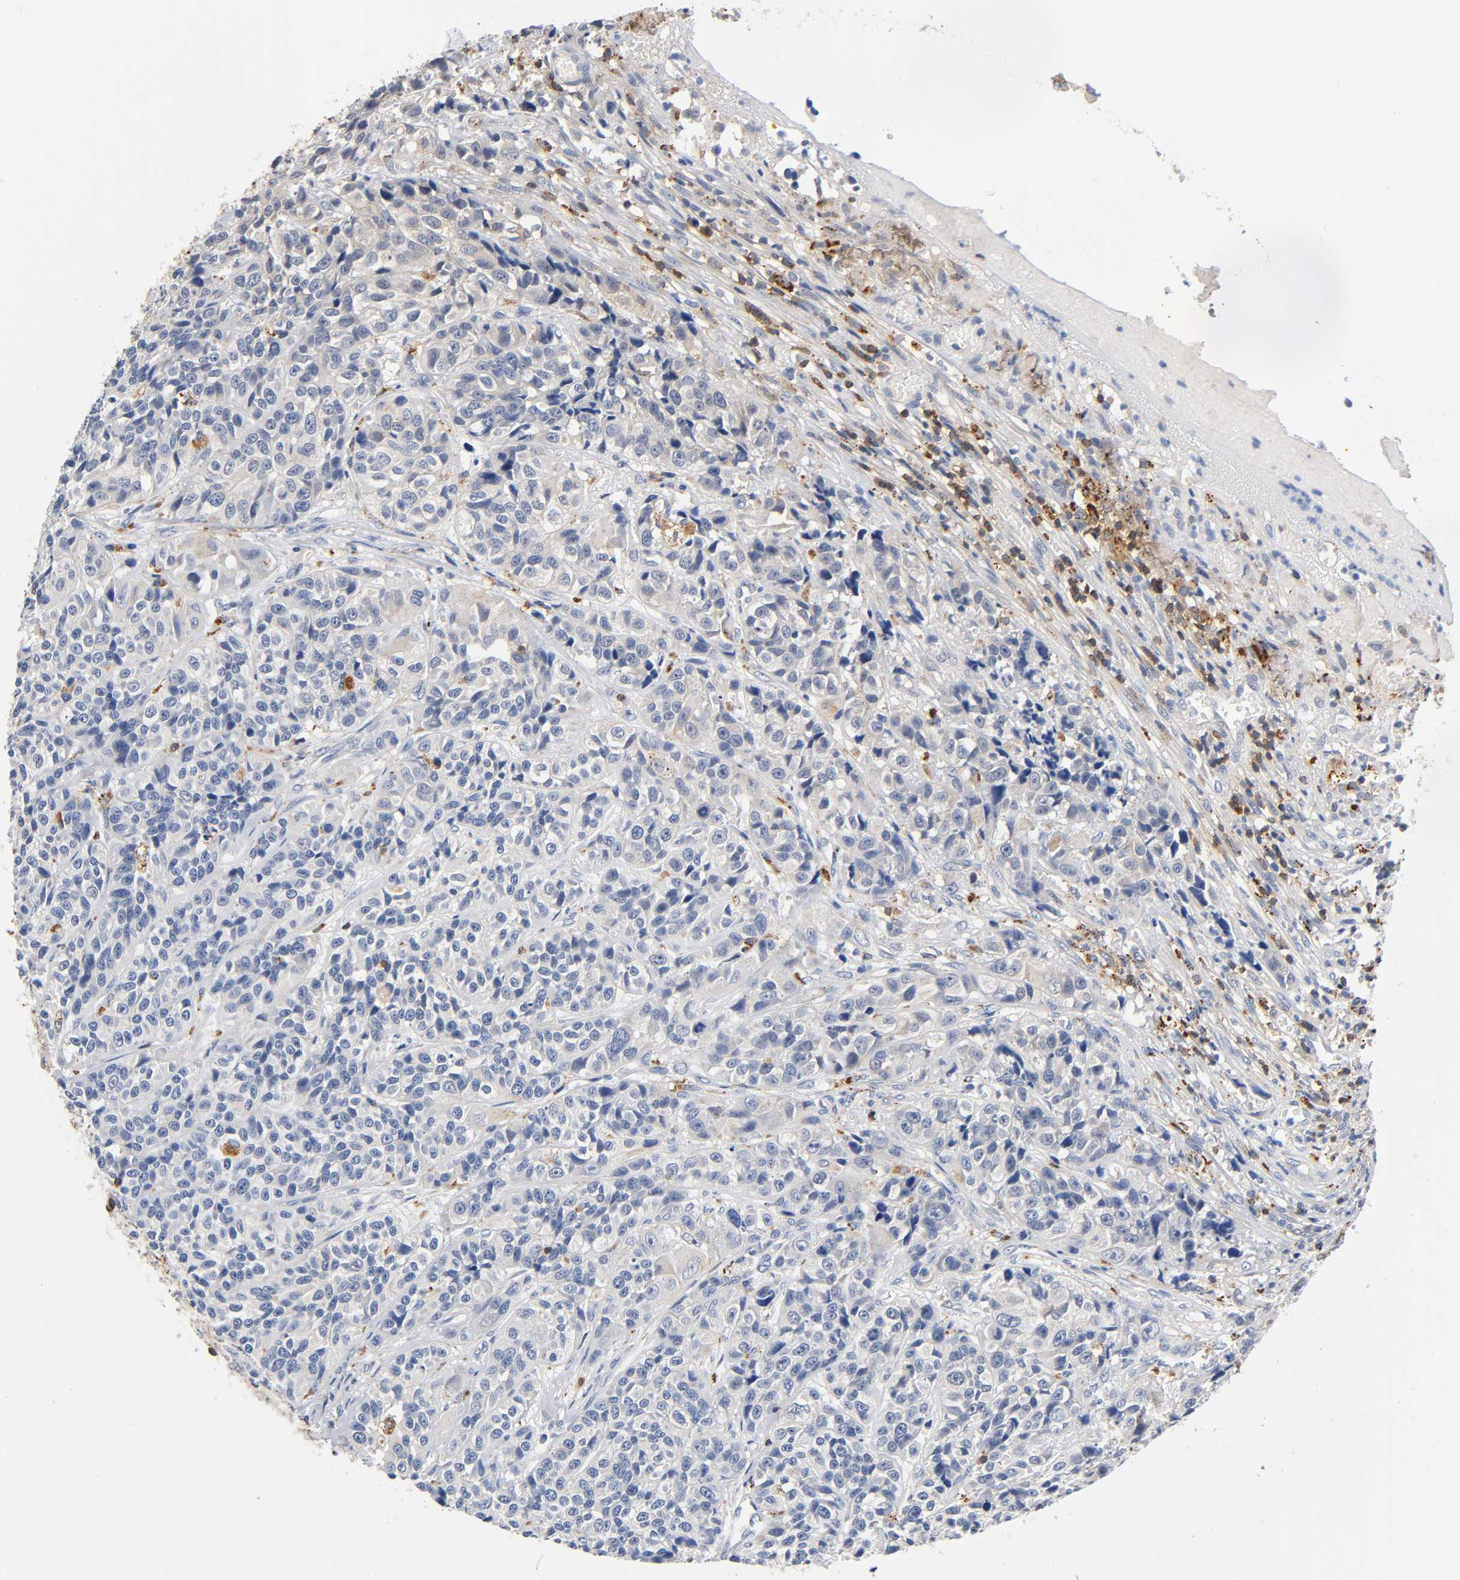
{"staining": {"intensity": "negative", "quantity": "none", "location": "none"}, "tissue": "urothelial cancer", "cell_type": "Tumor cells", "image_type": "cancer", "snomed": [{"axis": "morphology", "description": "Urothelial carcinoma, High grade"}, {"axis": "topography", "description": "Urinary bladder"}], "caption": "The image shows no staining of tumor cells in urothelial cancer.", "gene": "UCKL1", "patient": {"sex": "female", "age": 81}}